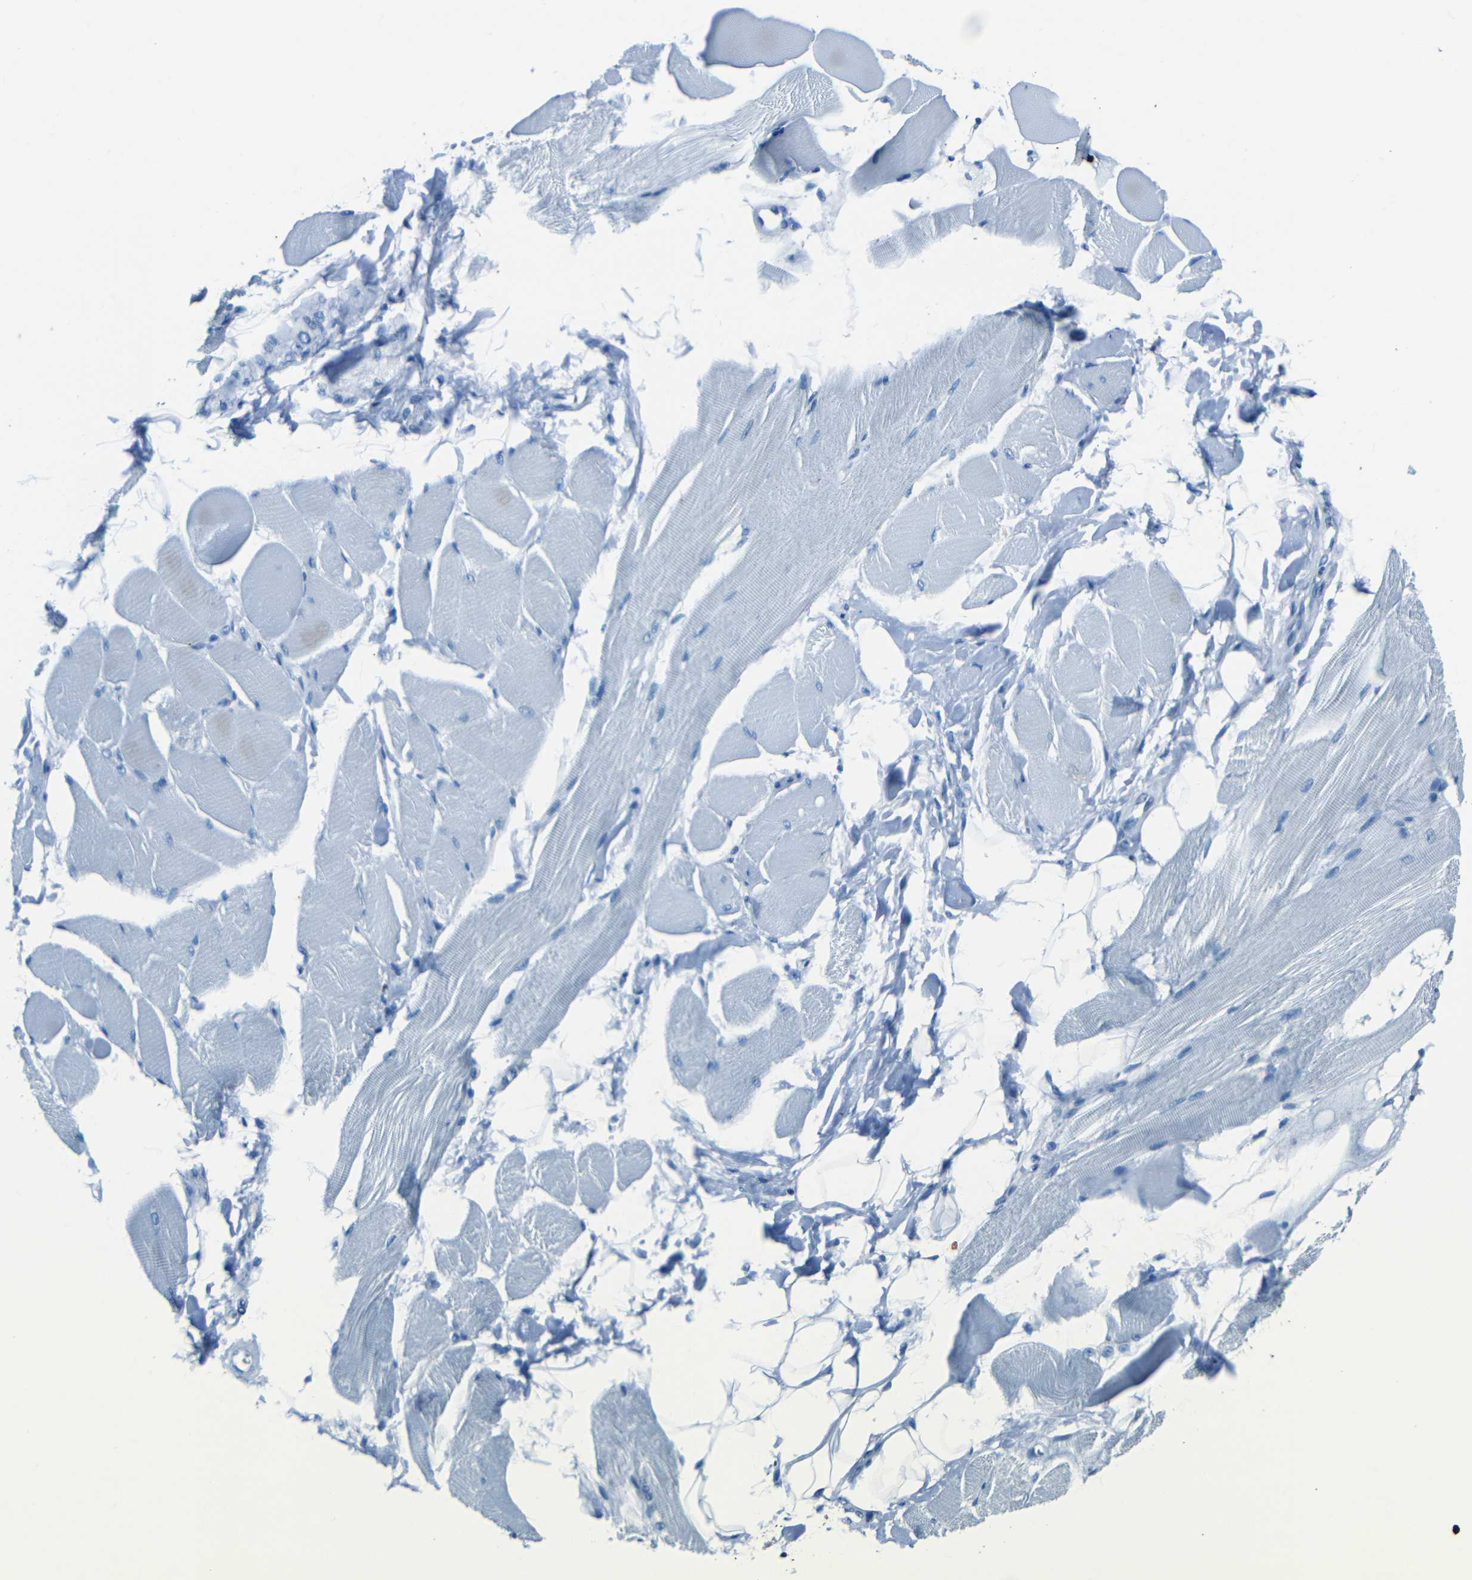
{"staining": {"intensity": "negative", "quantity": "none", "location": "none"}, "tissue": "skeletal muscle", "cell_type": "Myocytes", "image_type": "normal", "snomed": [{"axis": "morphology", "description": "Normal tissue, NOS"}, {"axis": "topography", "description": "Skeletal muscle"}, {"axis": "topography", "description": "Peripheral nerve tissue"}], "caption": "Immunohistochemistry histopathology image of normal skeletal muscle stained for a protein (brown), which reveals no positivity in myocytes. (DAB (3,3'-diaminobenzidine) IHC, high magnification).", "gene": "FBN2", "patient": {"sex": "female", "age": 84}}